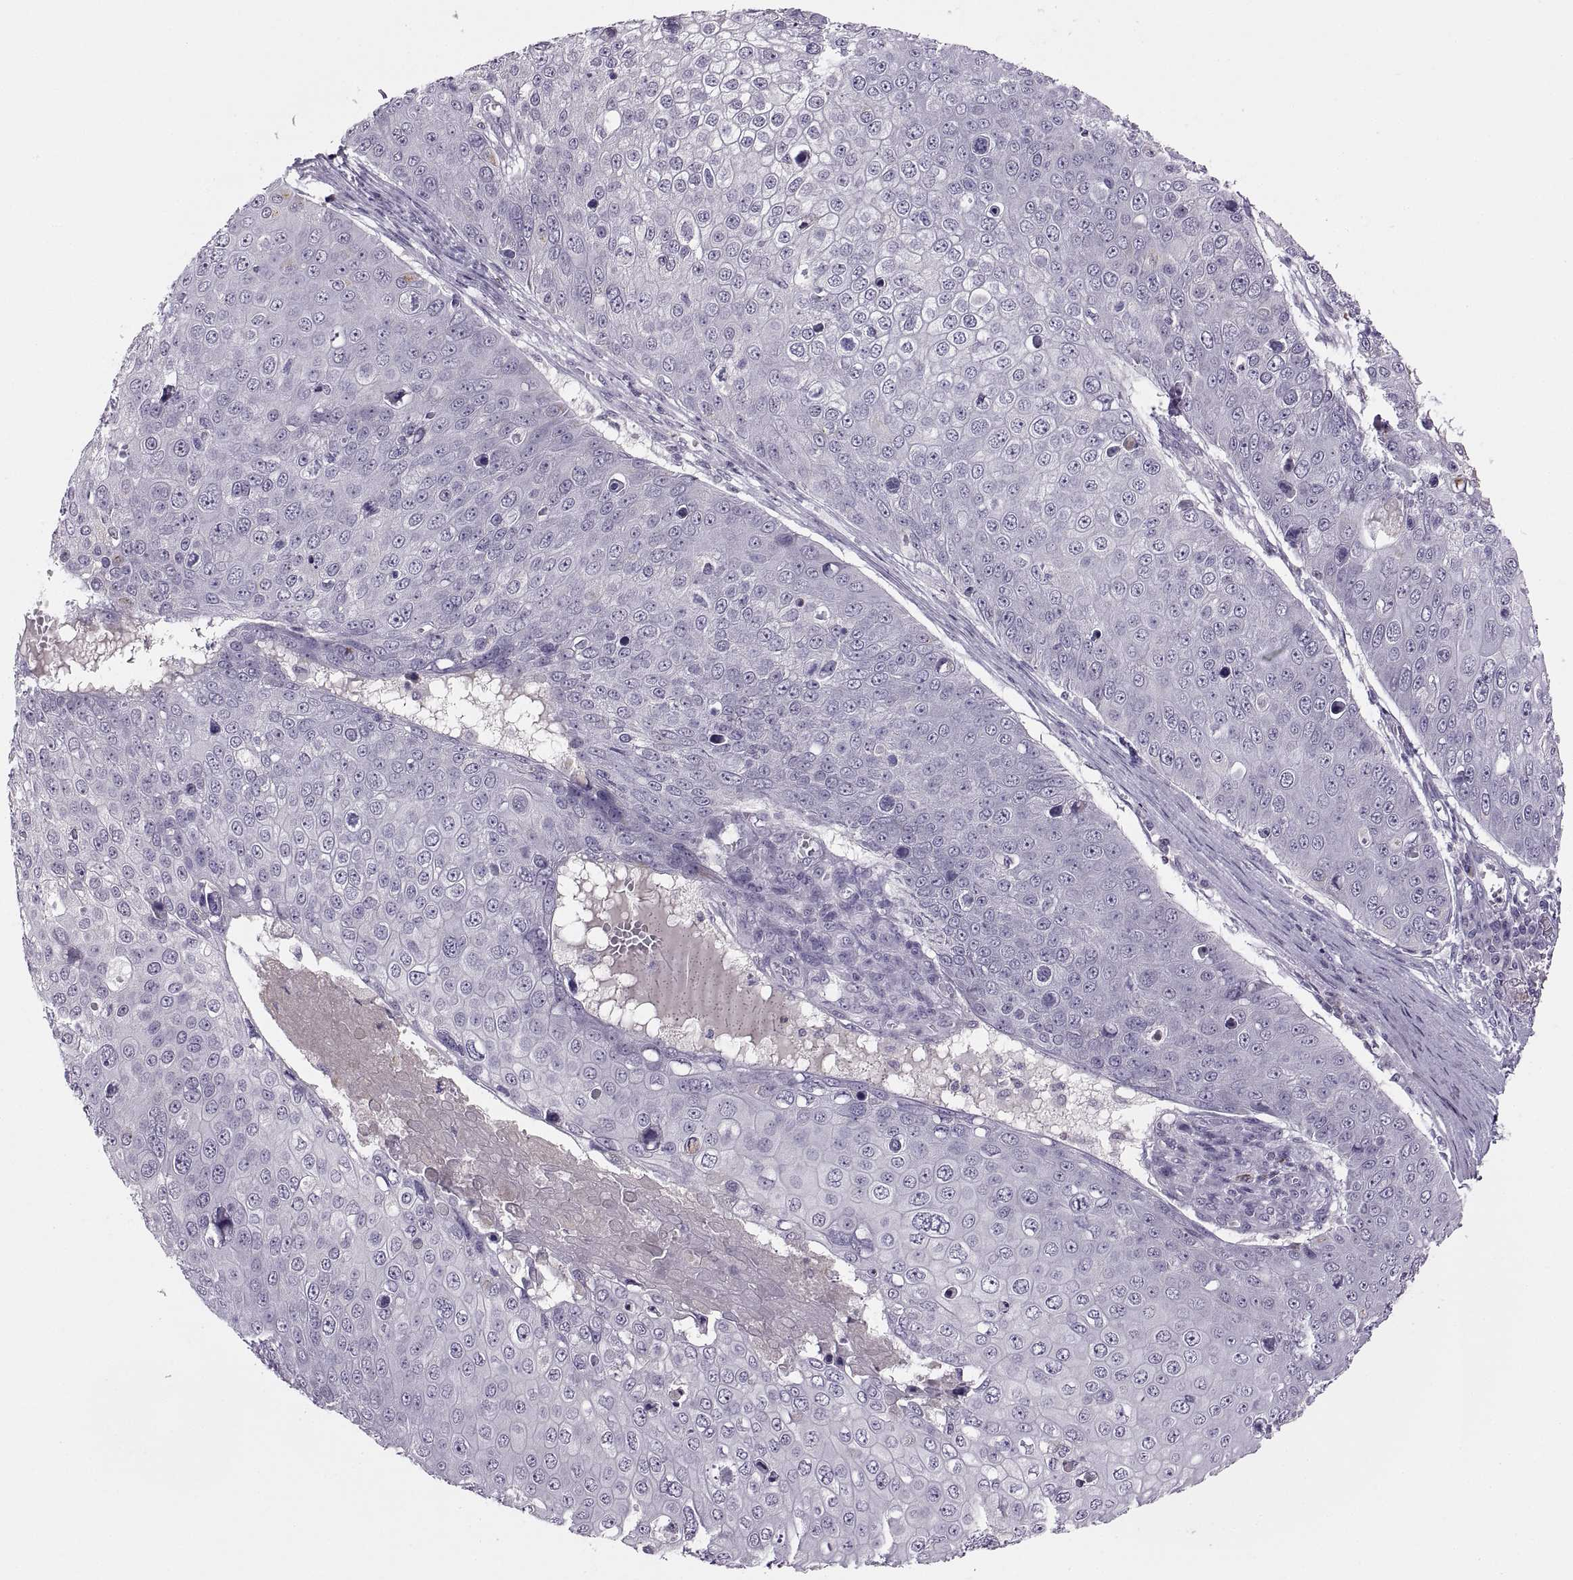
{"staining": {"intensity": "negative", "quantity": "none", "location": "none"}, "tissue": "skin cancer", "cell_type": "Tumor cells", "image_type": "cancer", "snomed": [{"axis": "morphology", "description": "Squamous cell carcinoma, NOS"}, {"axis": "topography", "description": "Skin"}], "caption": "There is no significant staining in tumor cells of skin cancer.", "gene": "CHCT1", "patient": {"sex": "male", "age": 71}}